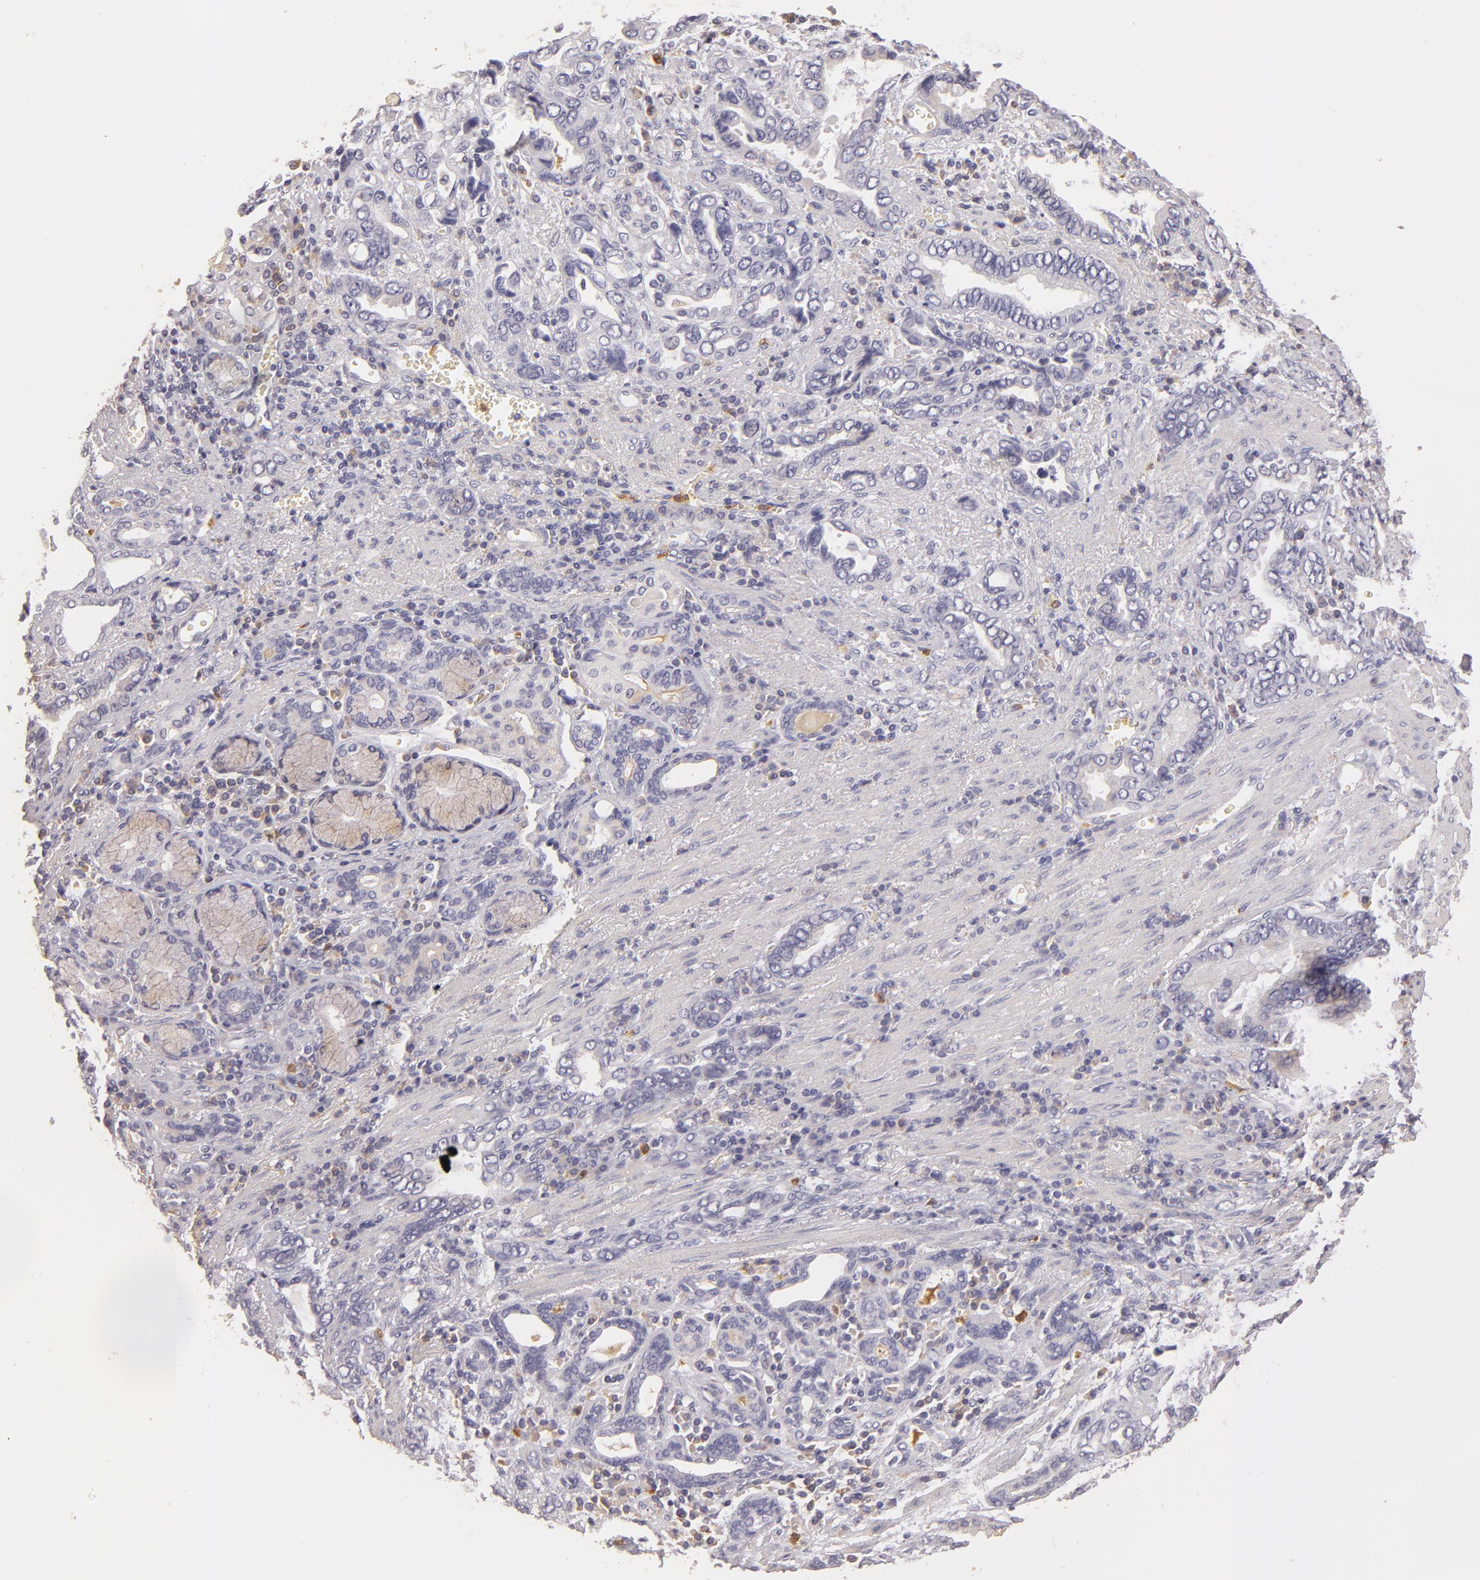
{"staining": {"intensity": "negative", "quantity": "none", "location": "none"}, "tissue": "stomach cancer", "cell_type": "Tumor cells", "image_type": "cancer", "snomed": [{"axis": "morphology", "description": "Adenocarcinoma, NOS"}, {"axis": "topography", "description": "Stomach"}], "caption": "High magnification brightfield microscopy of stomach cancer stained with DAB (3,3'-diaminobenzidine) (brown) and counterstained with hematoxylin (blue): tumor cells show no significant expression.", "gene": "TLR8", "patient": {"sex": "male", "age": 78}}